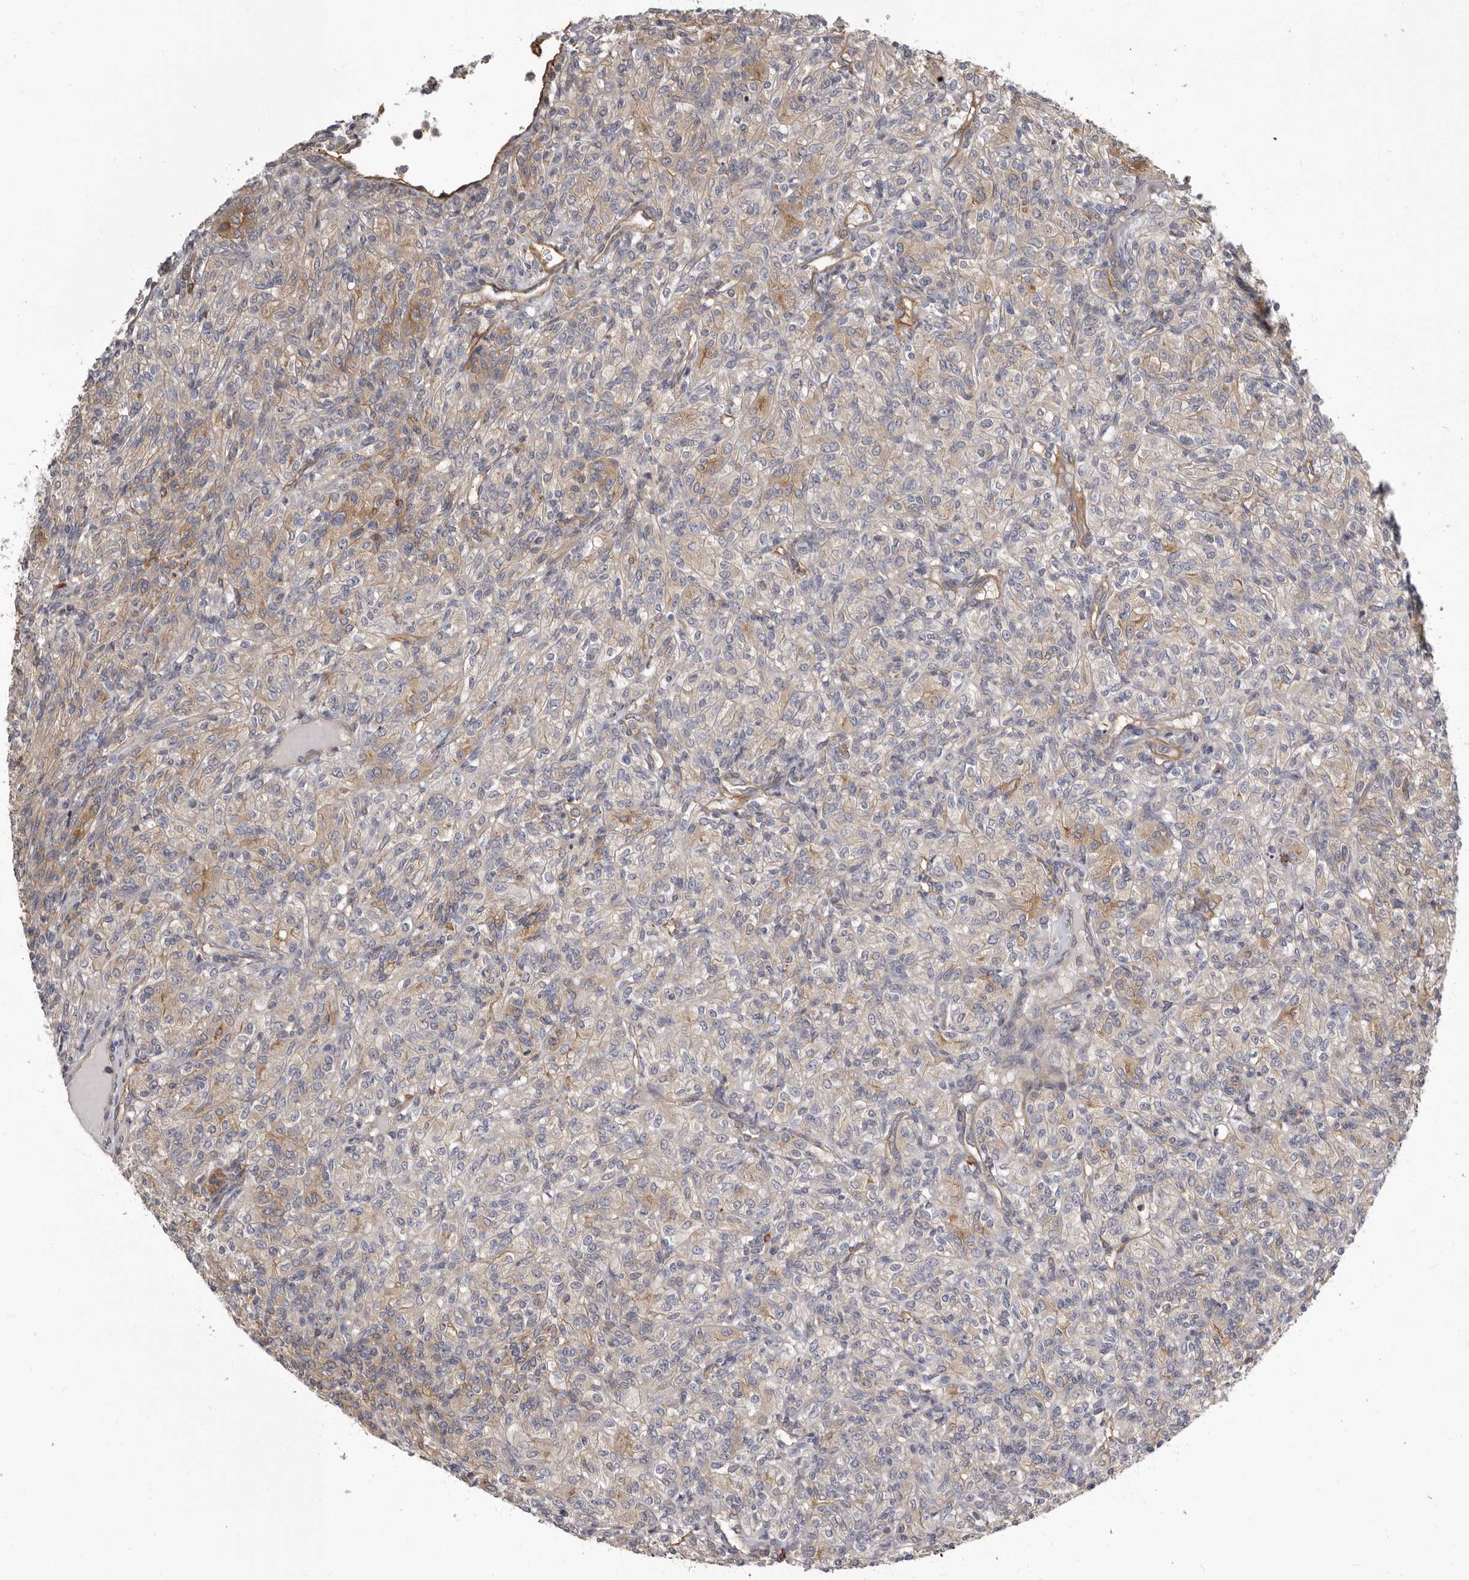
{"staining": {"intensity": "moderate", "quantity": "25%-75%", "location": "cytoplasmic/membranous"}, "tissue": "renal cancer", "cell_type": "Tumor cells", "image_type": "cancer", "snomed": [{"axis": "morphology", "description": "Adenocarcinoma, NOS"}, {"axis": "topography", "description": "Kidney"}], "caption": "Moderate cytoplasmic/membranous protein expression is present in approximately 25%-75% of tumor cells in renal cancer.", "gene": "ENAH", "patient": {"sex": "male", "age": 77}}